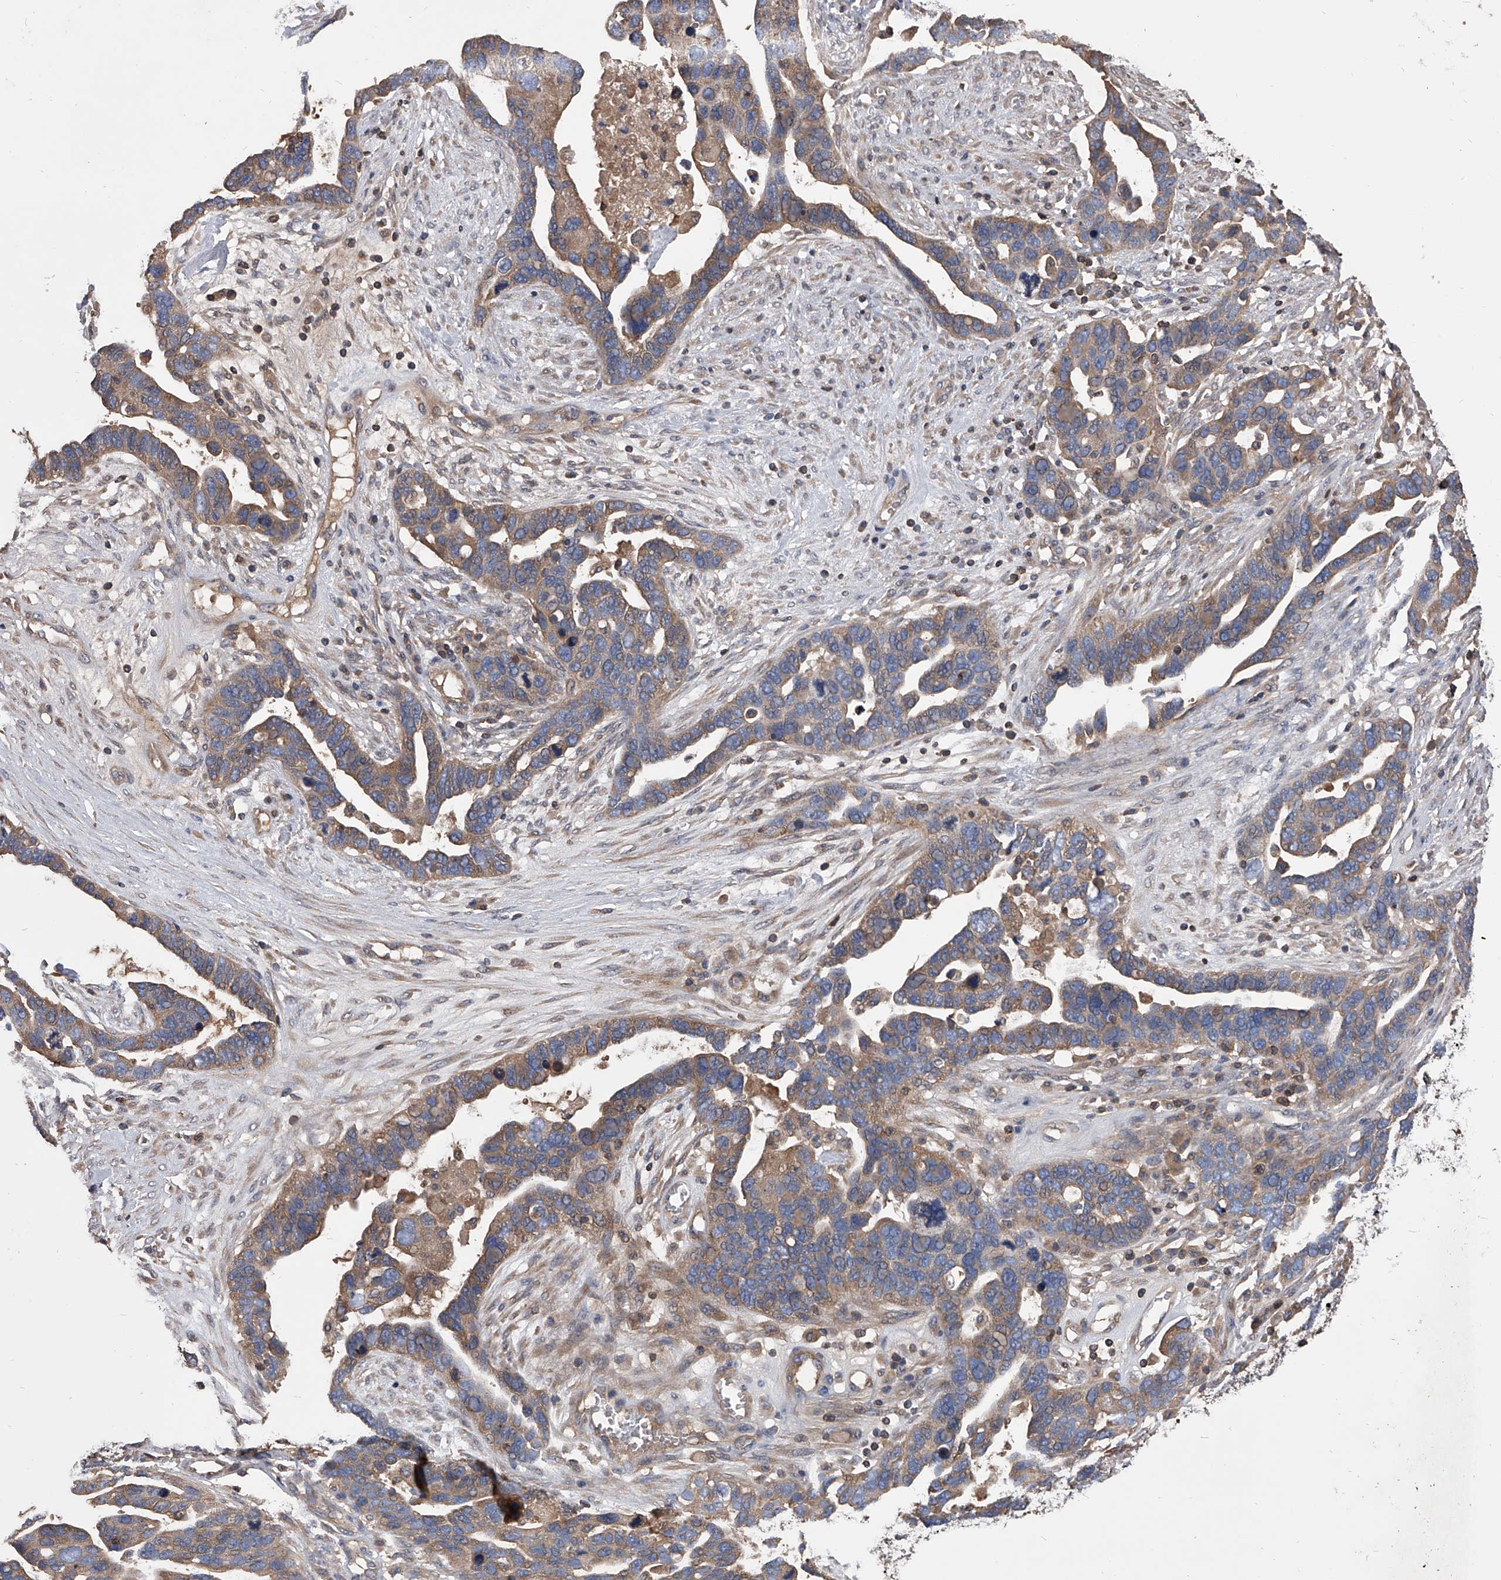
{"staining": {"intensity": "moderate", "quantity": ">75%", "location": "cytoplasmic/membranous"}, "tissue": "ovarian cancer", "cell_type": "Tumor cells", "image_type": "cancer", "snomed": [{"axis": "morphology", "description": "Cystadenocarcinoma, serous, NOS"}, {"axis": "topography", "description": "Ovary"}], "caption": "The micrograph demonstrates immunohistochemical staining of ovarian serous cystadenocarcinoma. There is moderate cytoplasmic/membranous staining is appreciated in about >75% of tumor cells. (IHC, brightfield microscopy, high magnification).", "gene": "CUL7", "patient": {"sex": "female", "age": 54}}